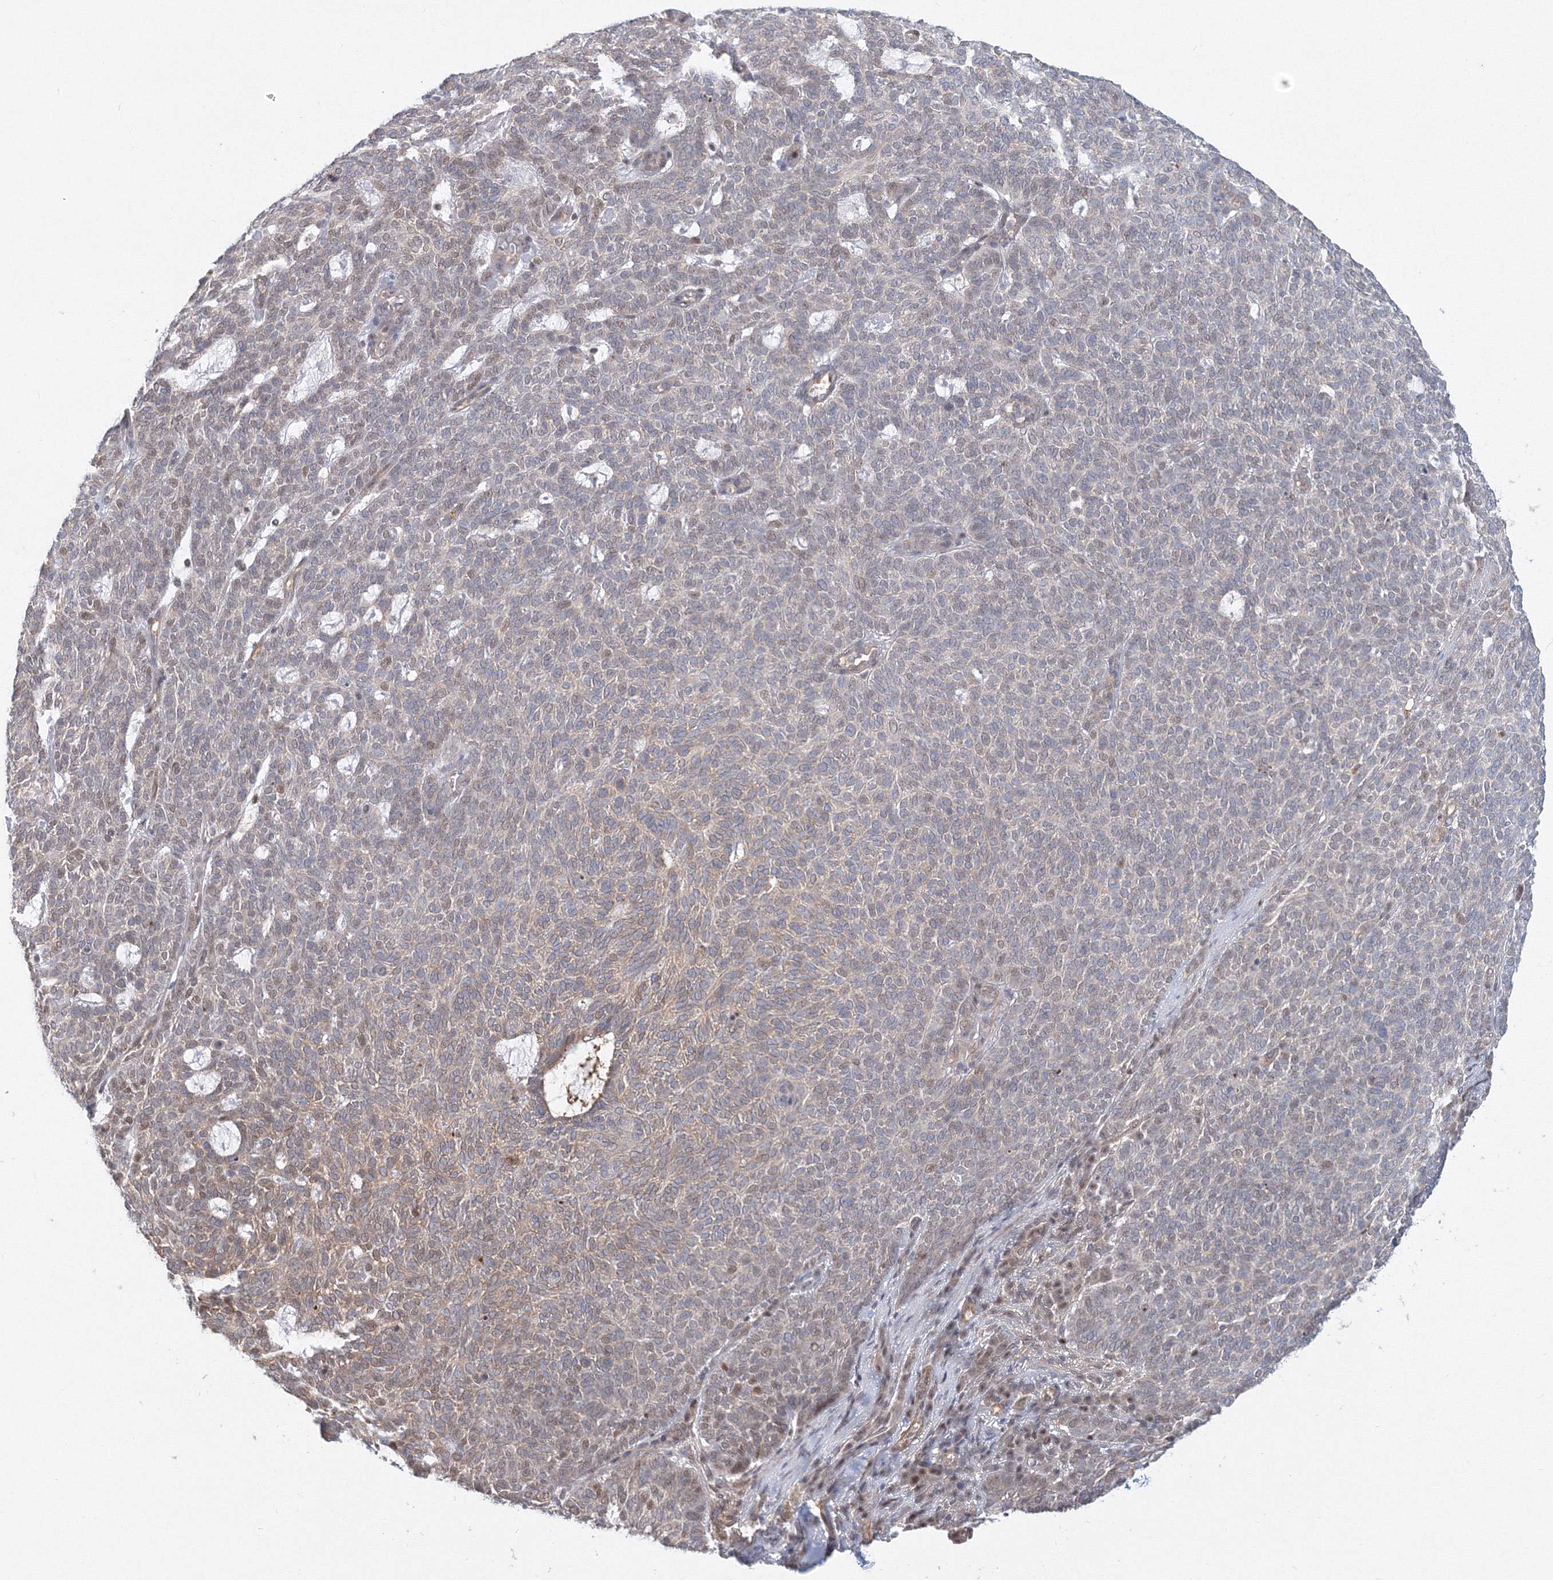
{"staining": {"intensity": "moderate", "quantity": "<25%", "location": "cytoplasmic/membranous,nuclear"}, "tissue": "skin cancer", "cell_type": "Tumor cells", "image_type": "cancer", "snomed": [{"axis": "morphology", "description": "Squamous cell carcinoma, NOS"}, {"axis": "topography", "description": "Skin"}], "caption": "Human skin squamous cell carcinoma stained for a protein (brown) shows moderate cytoplasmic/membranous and nuclear positive positivity in approximately <25% of tumor cells.", "gene": "ARHGAP21", "patient": {"sex": "female", "age": 90}}